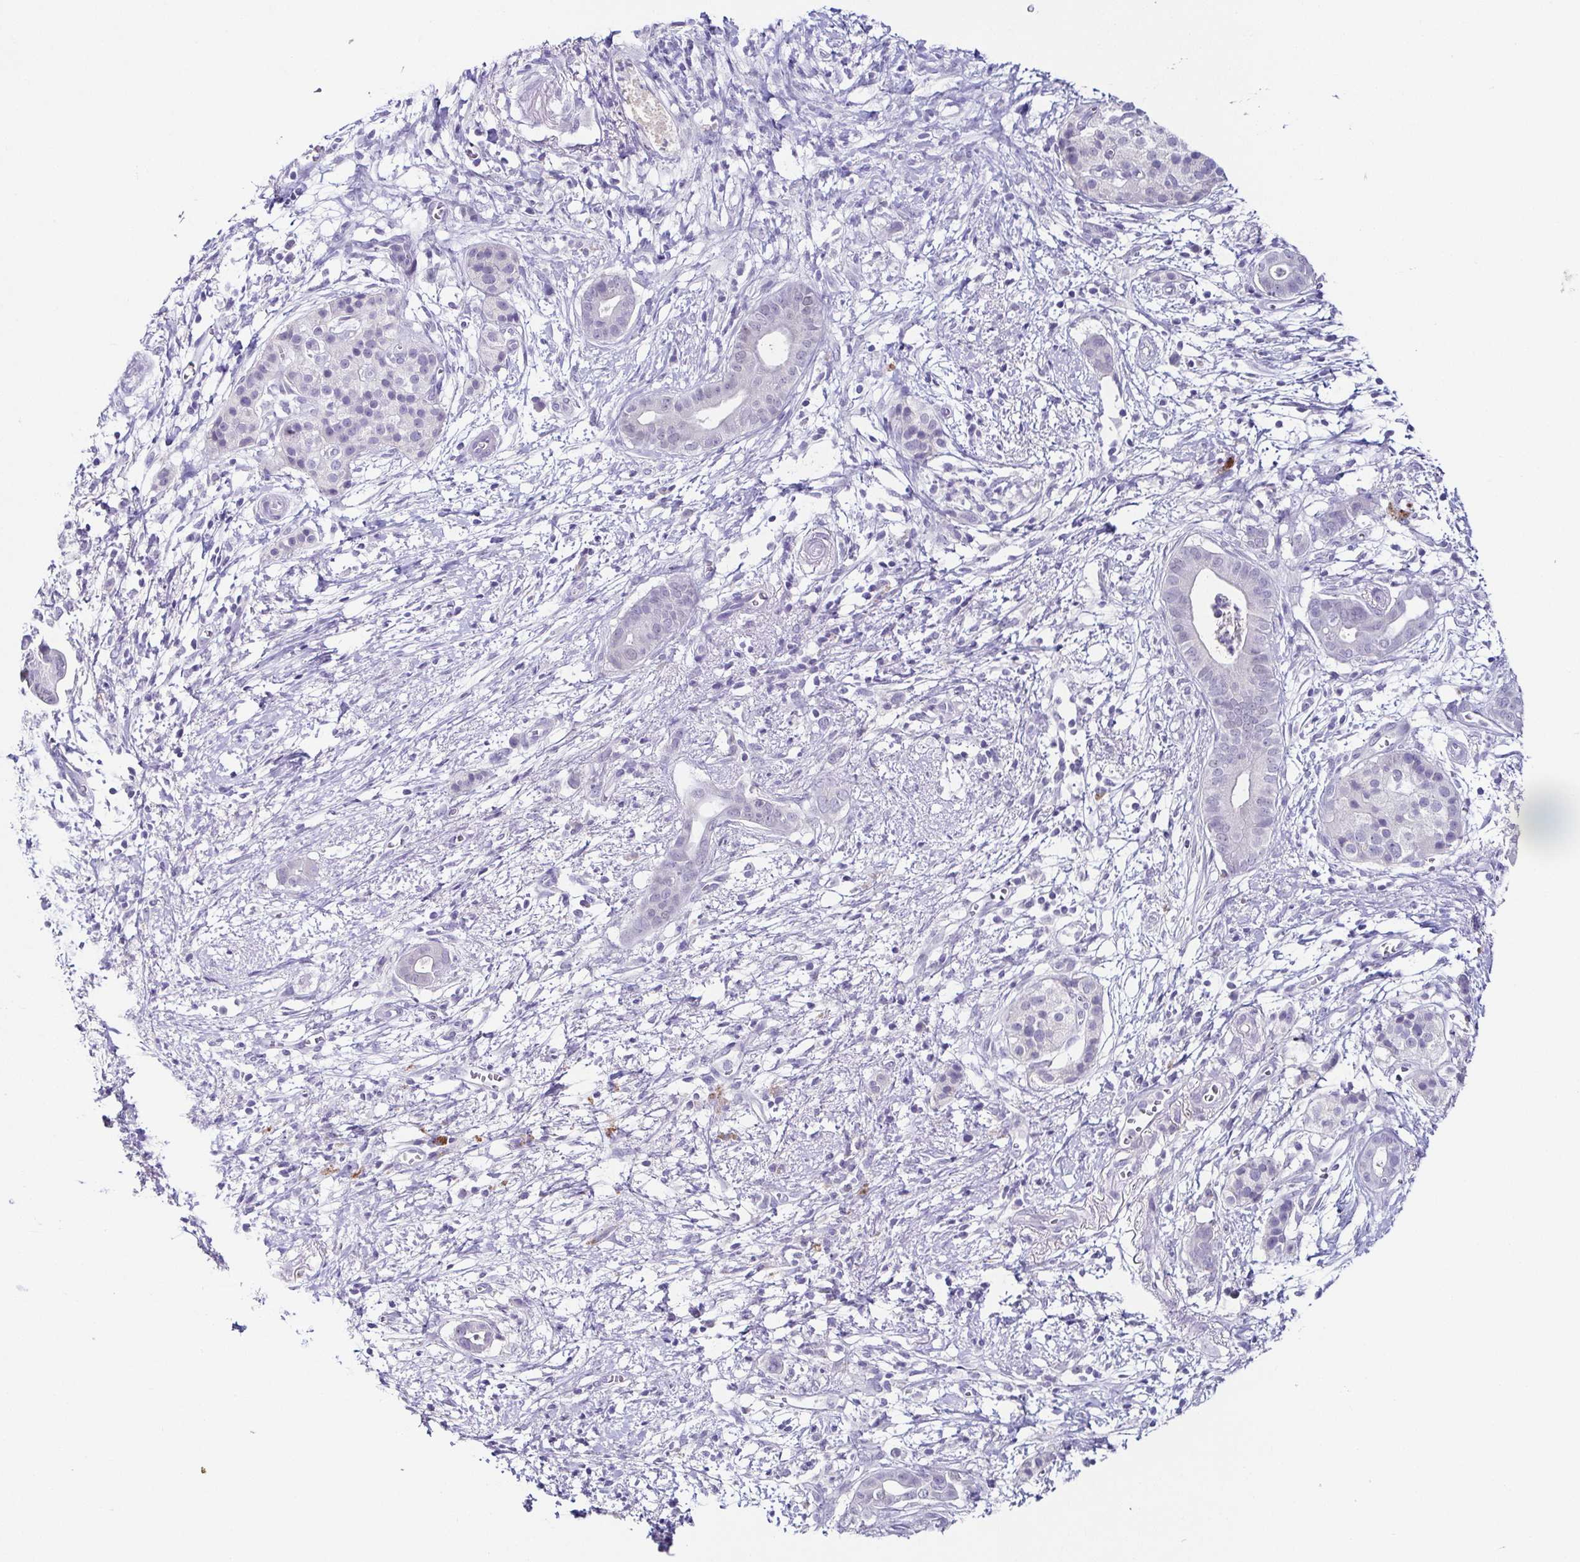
{"staining": {"intensity": "negative", "quantity": "none", "location": "none"}, "tissue": "pancreatic cancer", "cell_type": "Tumor cells", "image_type": "cancer", "snomed": [{"axis": "morphology", "description": "Adenocarcinoma, NOS"}, {"axis": "topography", "description": "Pancreas"}], "caption": "Image shows no protein staining in tumor cells of pancreatic adenocarcinoma tissue.", "gene": "TP73", "patient": {"sex": "male", "age": 61}}